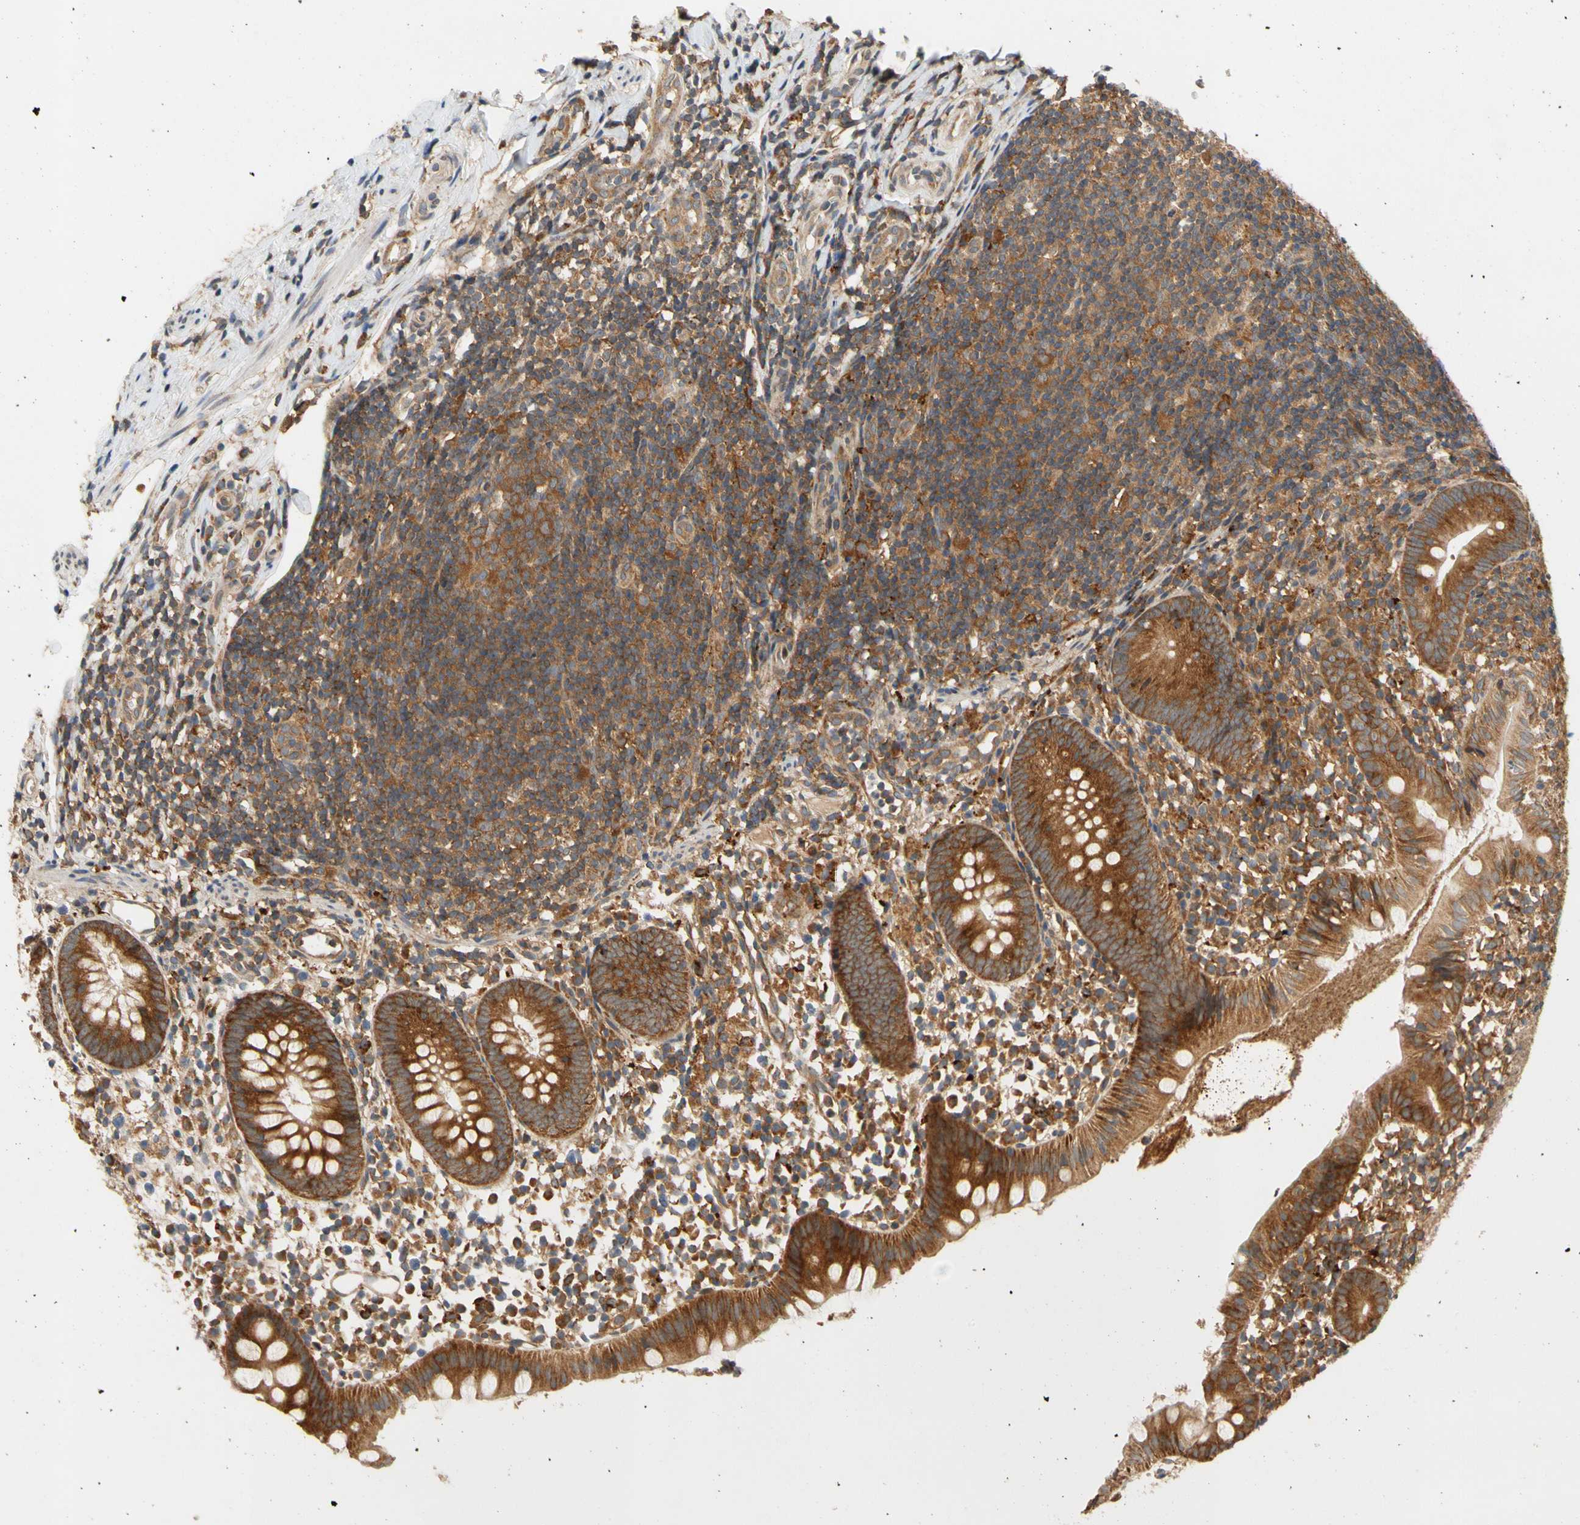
{"staining": {"intensity": "strong", "quantity": ">75%", "location": "cytoplasmic/membranous"}, "tissue": "appendix", "cell_type": "Glandular cells", "image_type": "normal", "snomed": [{"axis": "morphology", "description": "Normal tissue, NOS"}, {"axis": "topography", "description": "Appendix"}], "caption": "Glandular cells display high levels of strong cytoplasmic/membranous positivity in approximately >75% of cells in normal appendix. (Stains: DAB (3,3'-diaminobenzidine) in brown, nuclei in blue, Microscopy: brightfield microscopy at high magnification).", "gene": "ANKHD1", "patient": {"sex": "female", "age": 20}}